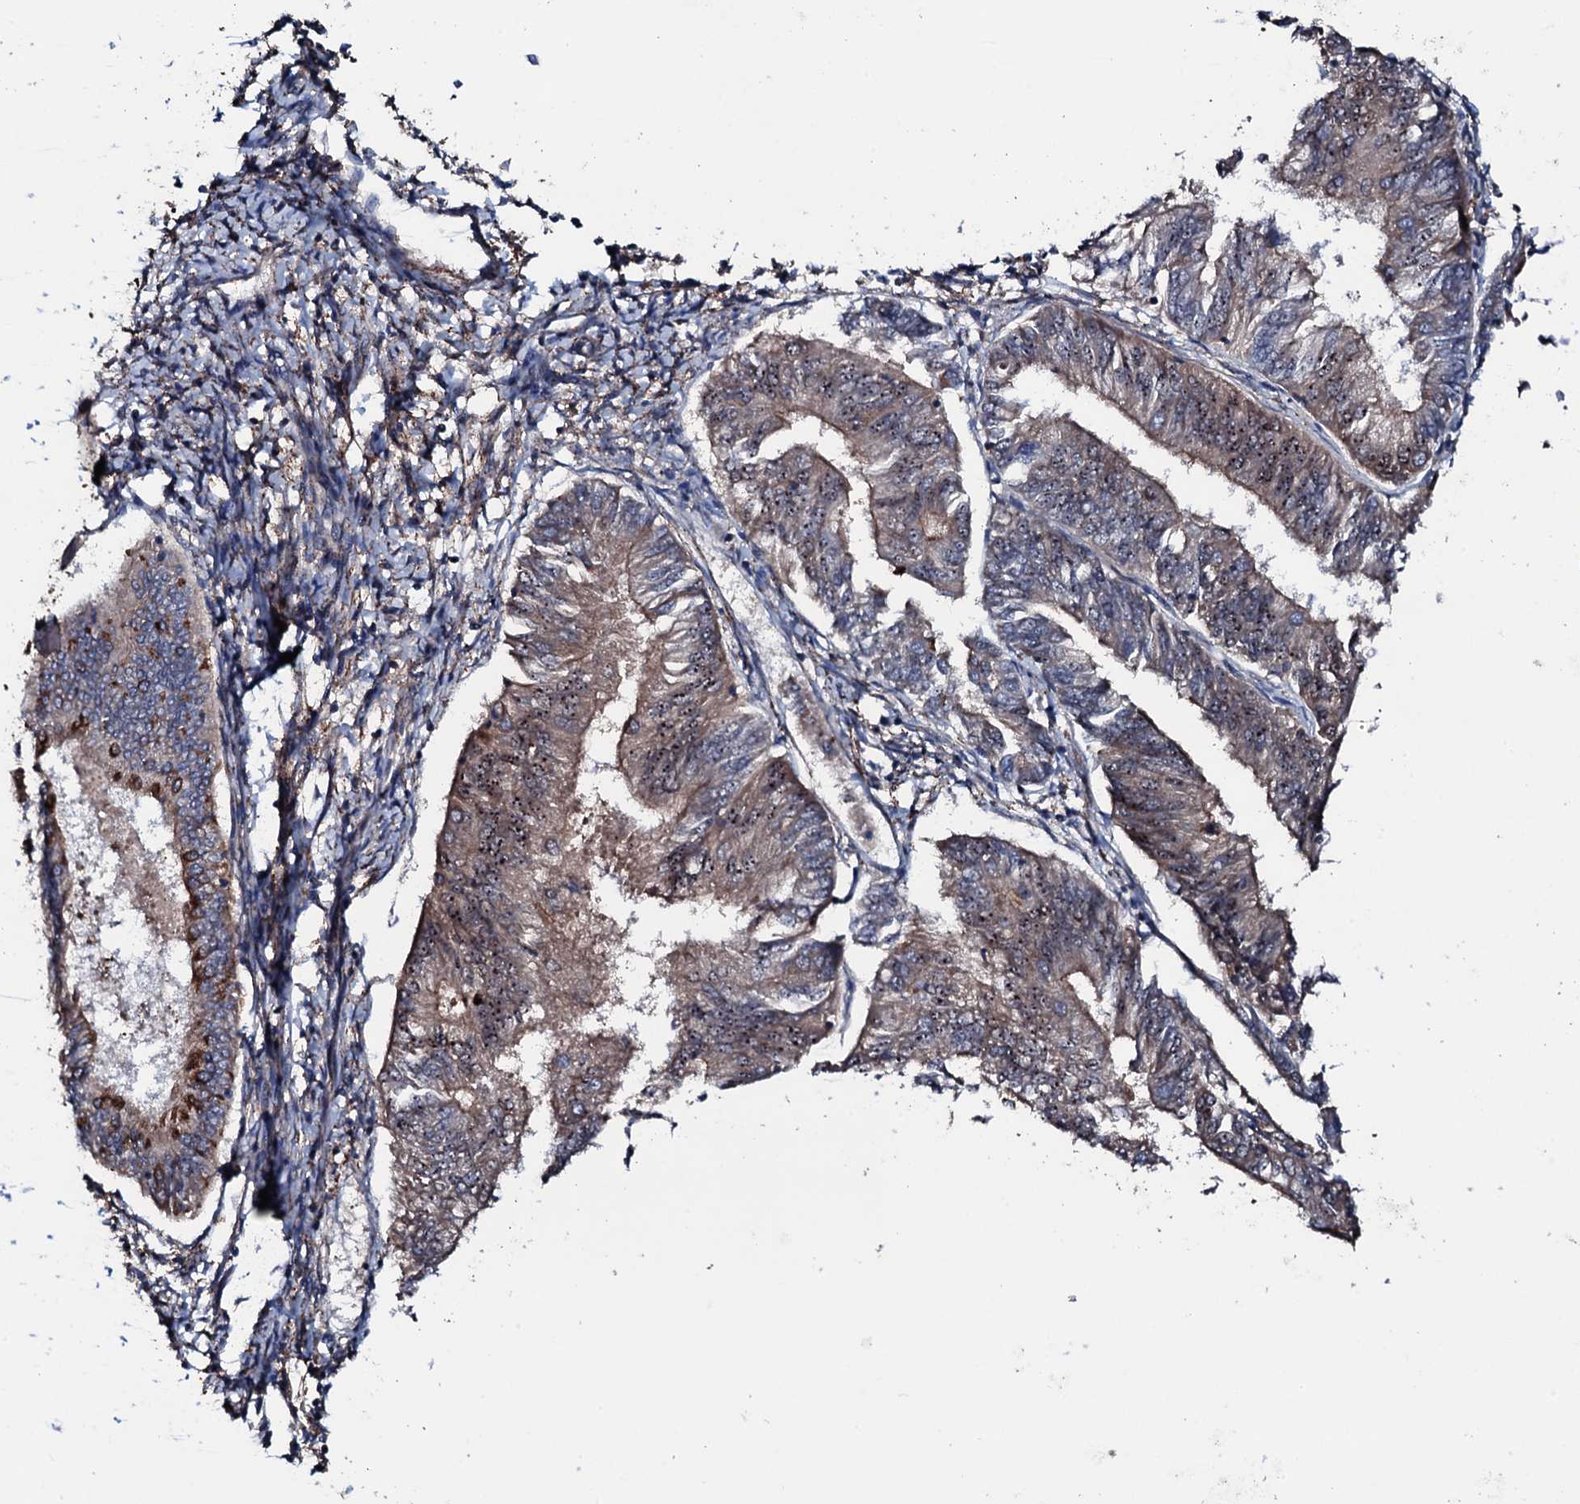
{"staining": {"intensity": "moderate", "quantity": ">75%", "location": "cytoplasmic/membranous,nuclear"}, "tissue": "endometrial cancer", "cell_type": "Tumor cells", "image_type": "cancer", "snomed": [{"axis": "morphology", "description": "Adenocarcinoma, NOS"}, {"axis": "topography", "description": "Endometrium"}], "caption": "IHC (DAB) staining of endometrial cancer exhibits moderate cytoplasmic/membranous and nuclear protein positivity in about >75% of tumor cells.", "gene": "NEK1", "patient": {"sex": "female", "age": 58}}